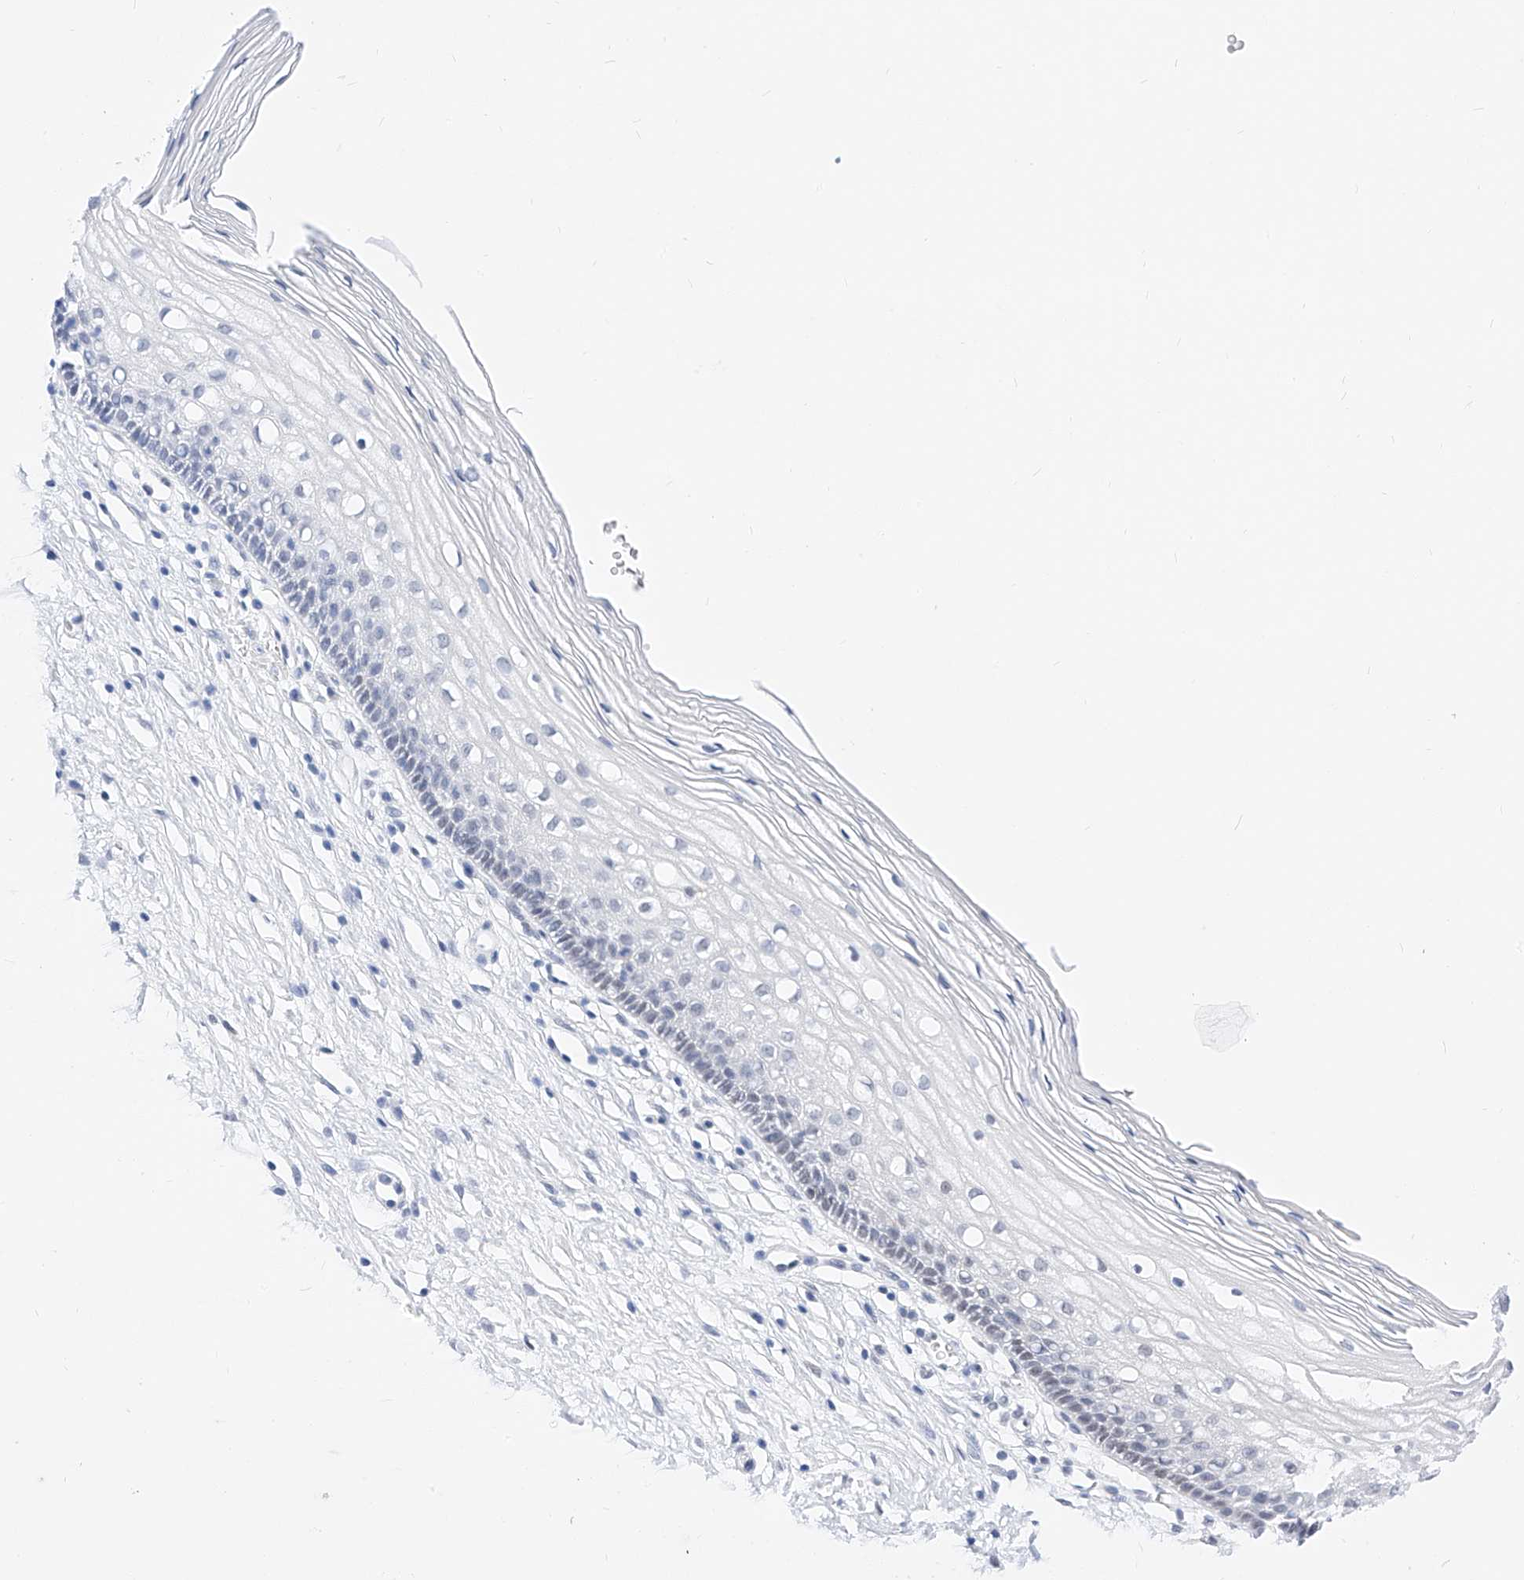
{"staining": {"intensity": "negative", "quantity": "none", "location": "none"}, "tissue": "cervix", "cell_type": "Glandular cells", "image_type": "normal", "snomed": [{"axis": "morphology", "description": "Normal tissue, NOS"}, {"axis": "topography", "description": "Cervix"}], "caption": "This is an immunohistochemistry histopathology image of benign cervix. There is no positivity in glandular cells.", "gene": "KCNJ1", "patient": {"sex": "female", "age": 27}}